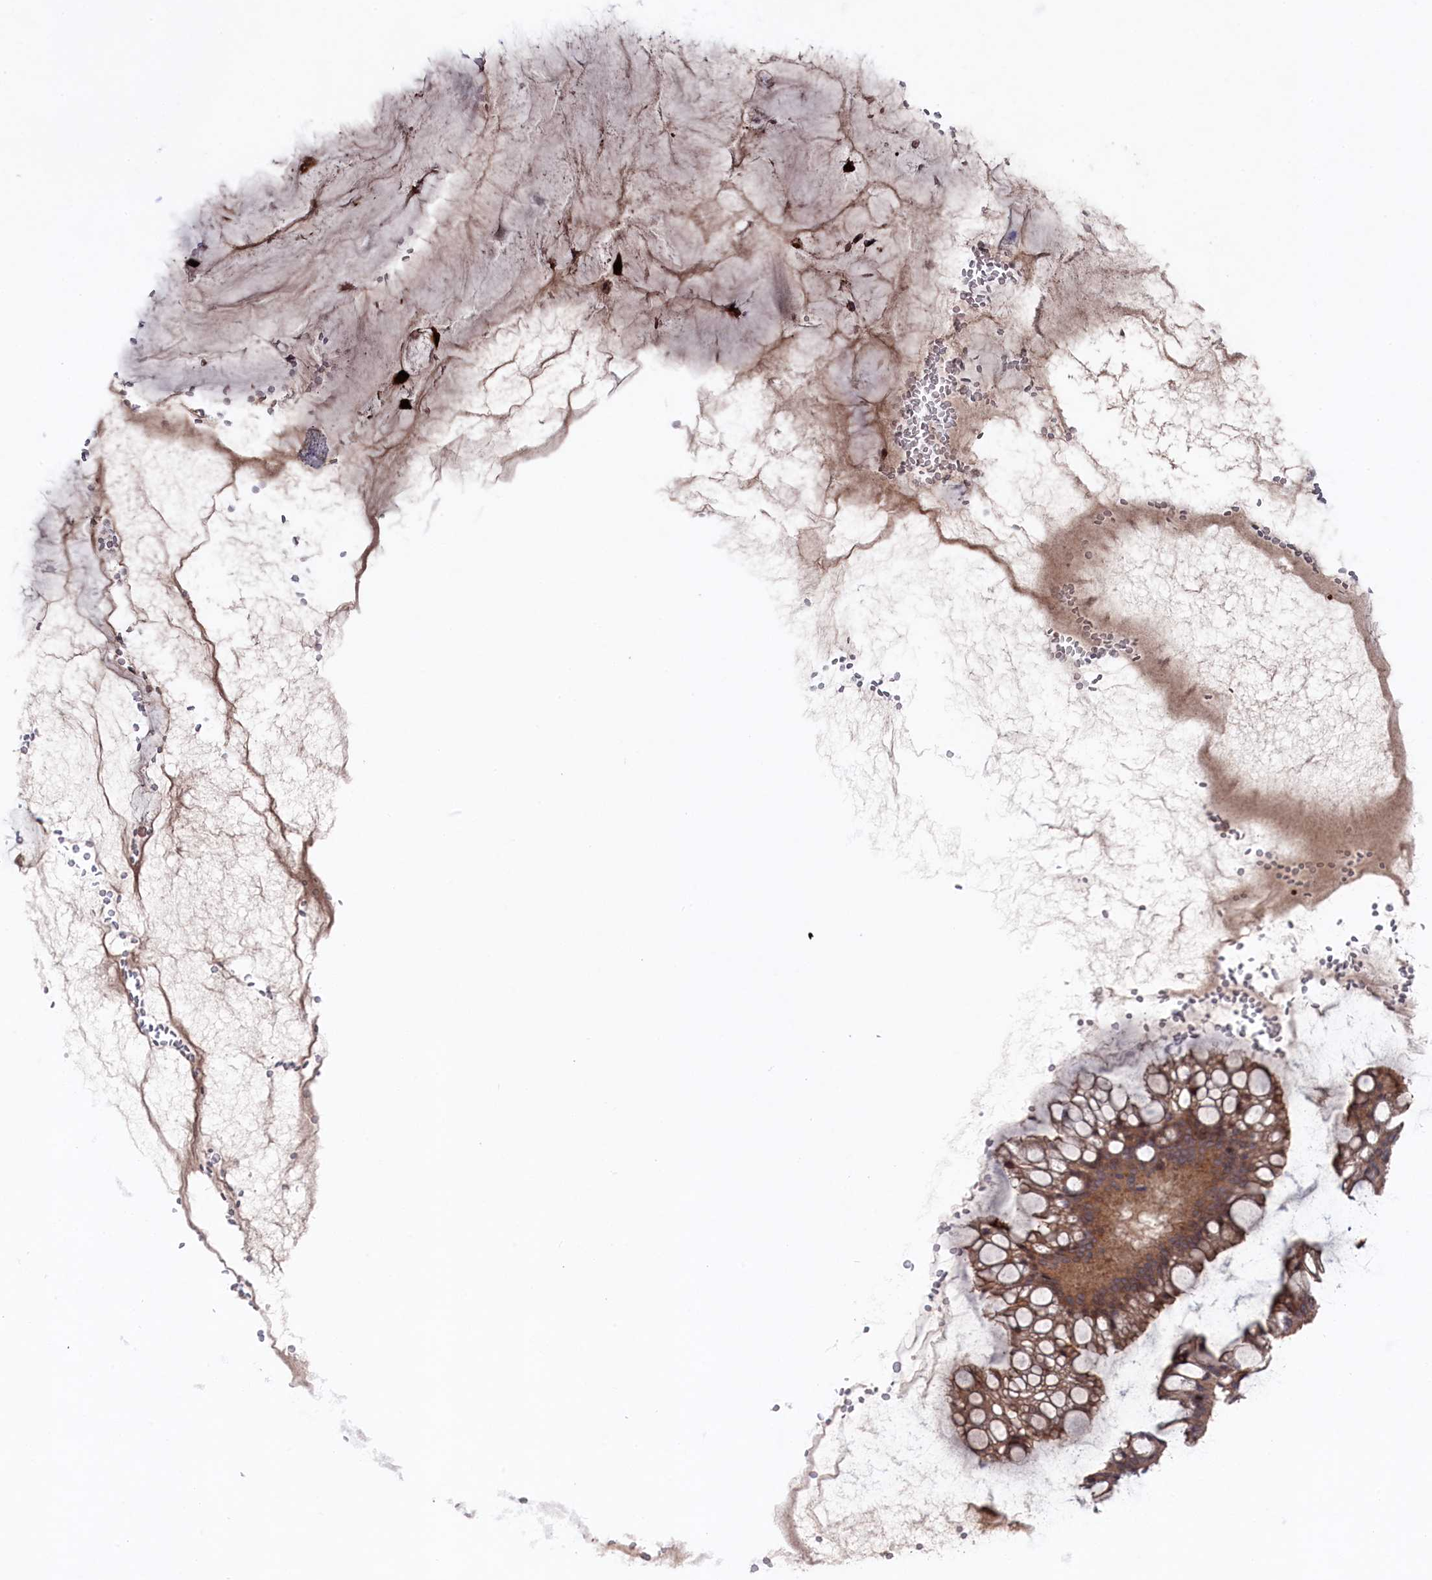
{"staining": {"intensity": "moderate", "quantity": ">75%", "location": "cytoplasmic/membranous,nuclear"}, "tissue": "ovarian cancer", "cell_type": "Tumor cells", "image_type": "cancer", "snomed": [{"axis": "morphology", "description": "Cystadenocarcinoma, mucinous, NOS"}, {"axis": "topography", "description": "Ovary"}], "caption": "This micrograph reveals IHC staining of ovarian cancer, with medium moderate cytoplasmic/membranous and nuclear positivity in about >75% of tumor cells.", "gene": "TMC5", "patient": {"sex": "female", "age": 73}}